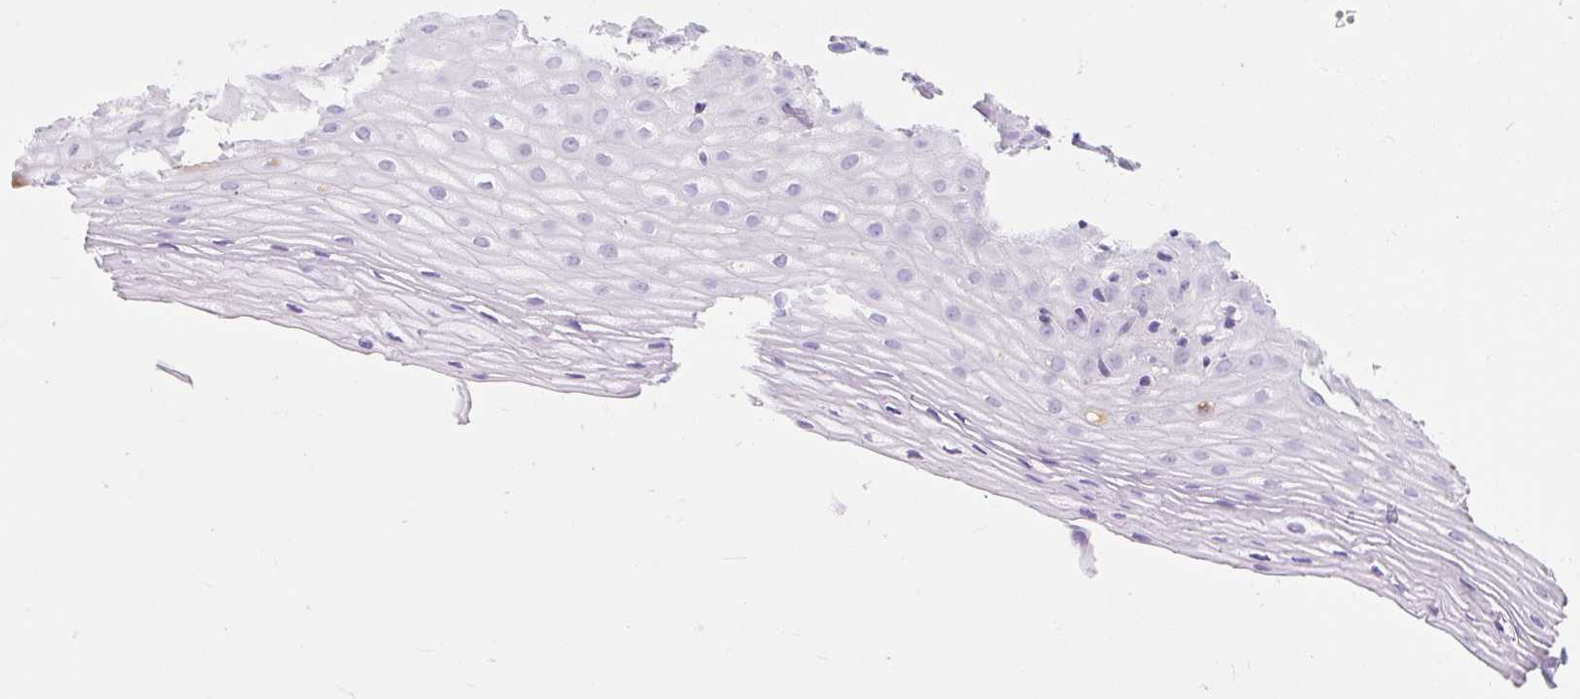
{"staining": {"intensity": "negative", "quantity": "none", "location": "none"}, "tissue": "cervix", "cell_type": "Glandular cells", "image_type": "normal", "snomed": [{"axis": "morphology", "description": "Normal tissue, NOS"}, {"axis": "topography", "description": "Cervix"}], "caption": "A micrograph of human cervix is negative for staining in glandular cells. The staining was performed using DAB (3,3'-diaminobenzidine) to visualize the protein expression in brown, while the nuclei were stained in blue with hematoxylin (Magnification: 20x).", "gene": "SLC28A1", "patient": {"sex": "female", "age": 36}}